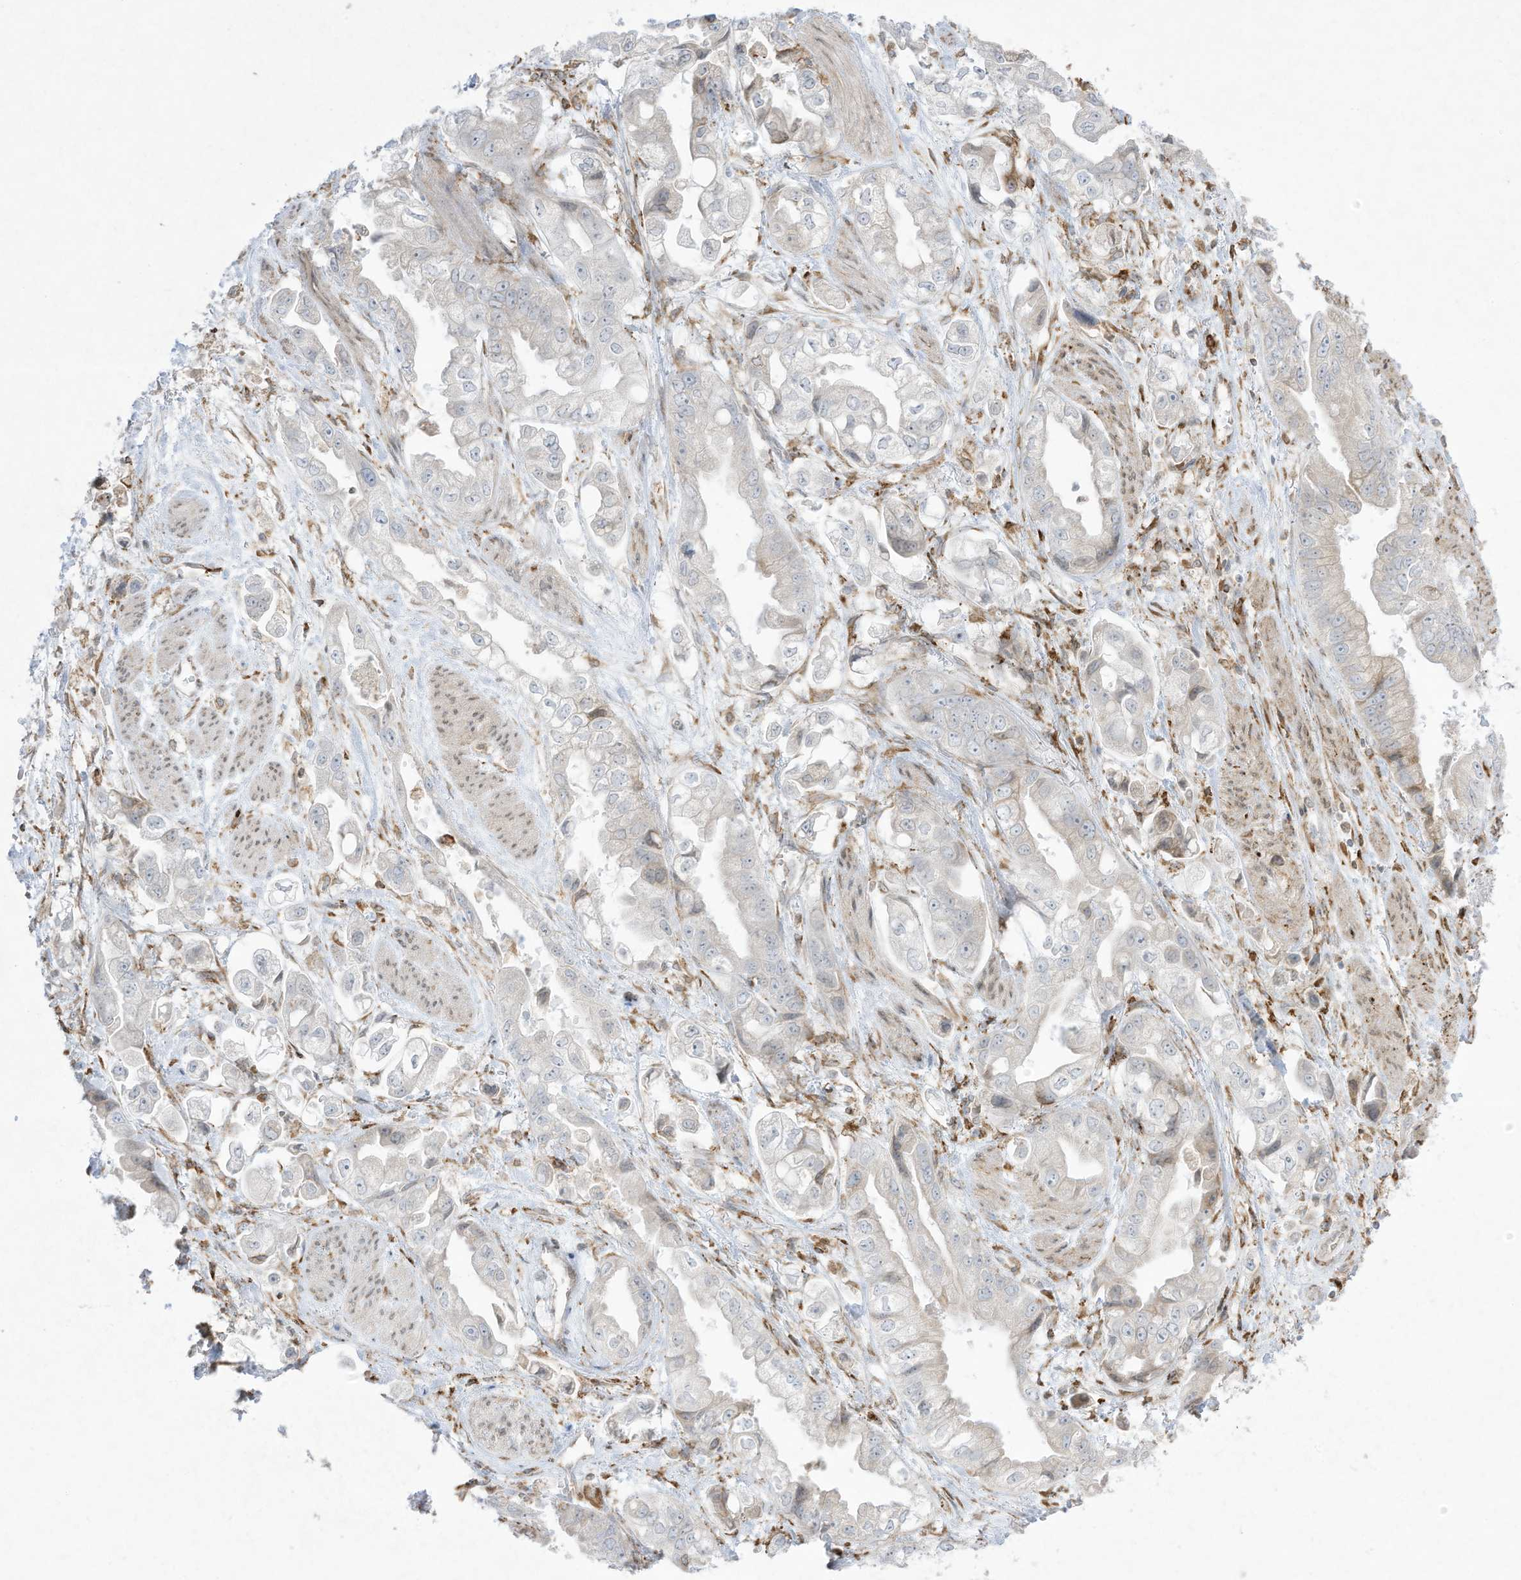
{"staining": {"intensity": "negative", "quantity": "none", "location": "none"}, "tissue": "stomach cancer", "cell_type": "Tumor cells", "image_type": "cancer", "snomed": [{"axis": "morphology", "description": "Adenocarcinoma, NOS"}, {"axis": "topography", "description": "Stomach"}], "caption": "DAB immunohistochemical staining of stomach cancer demonstrates no significant expression in tumor cells. (Stains: DAB (3,3'-diaminobenzidine) IHC with hematoxylin counter stain, Microscopy: brightfield microscopy at high magnification).", "gene": "PTK6", "patient": {"sex": "male", "age": 62}}